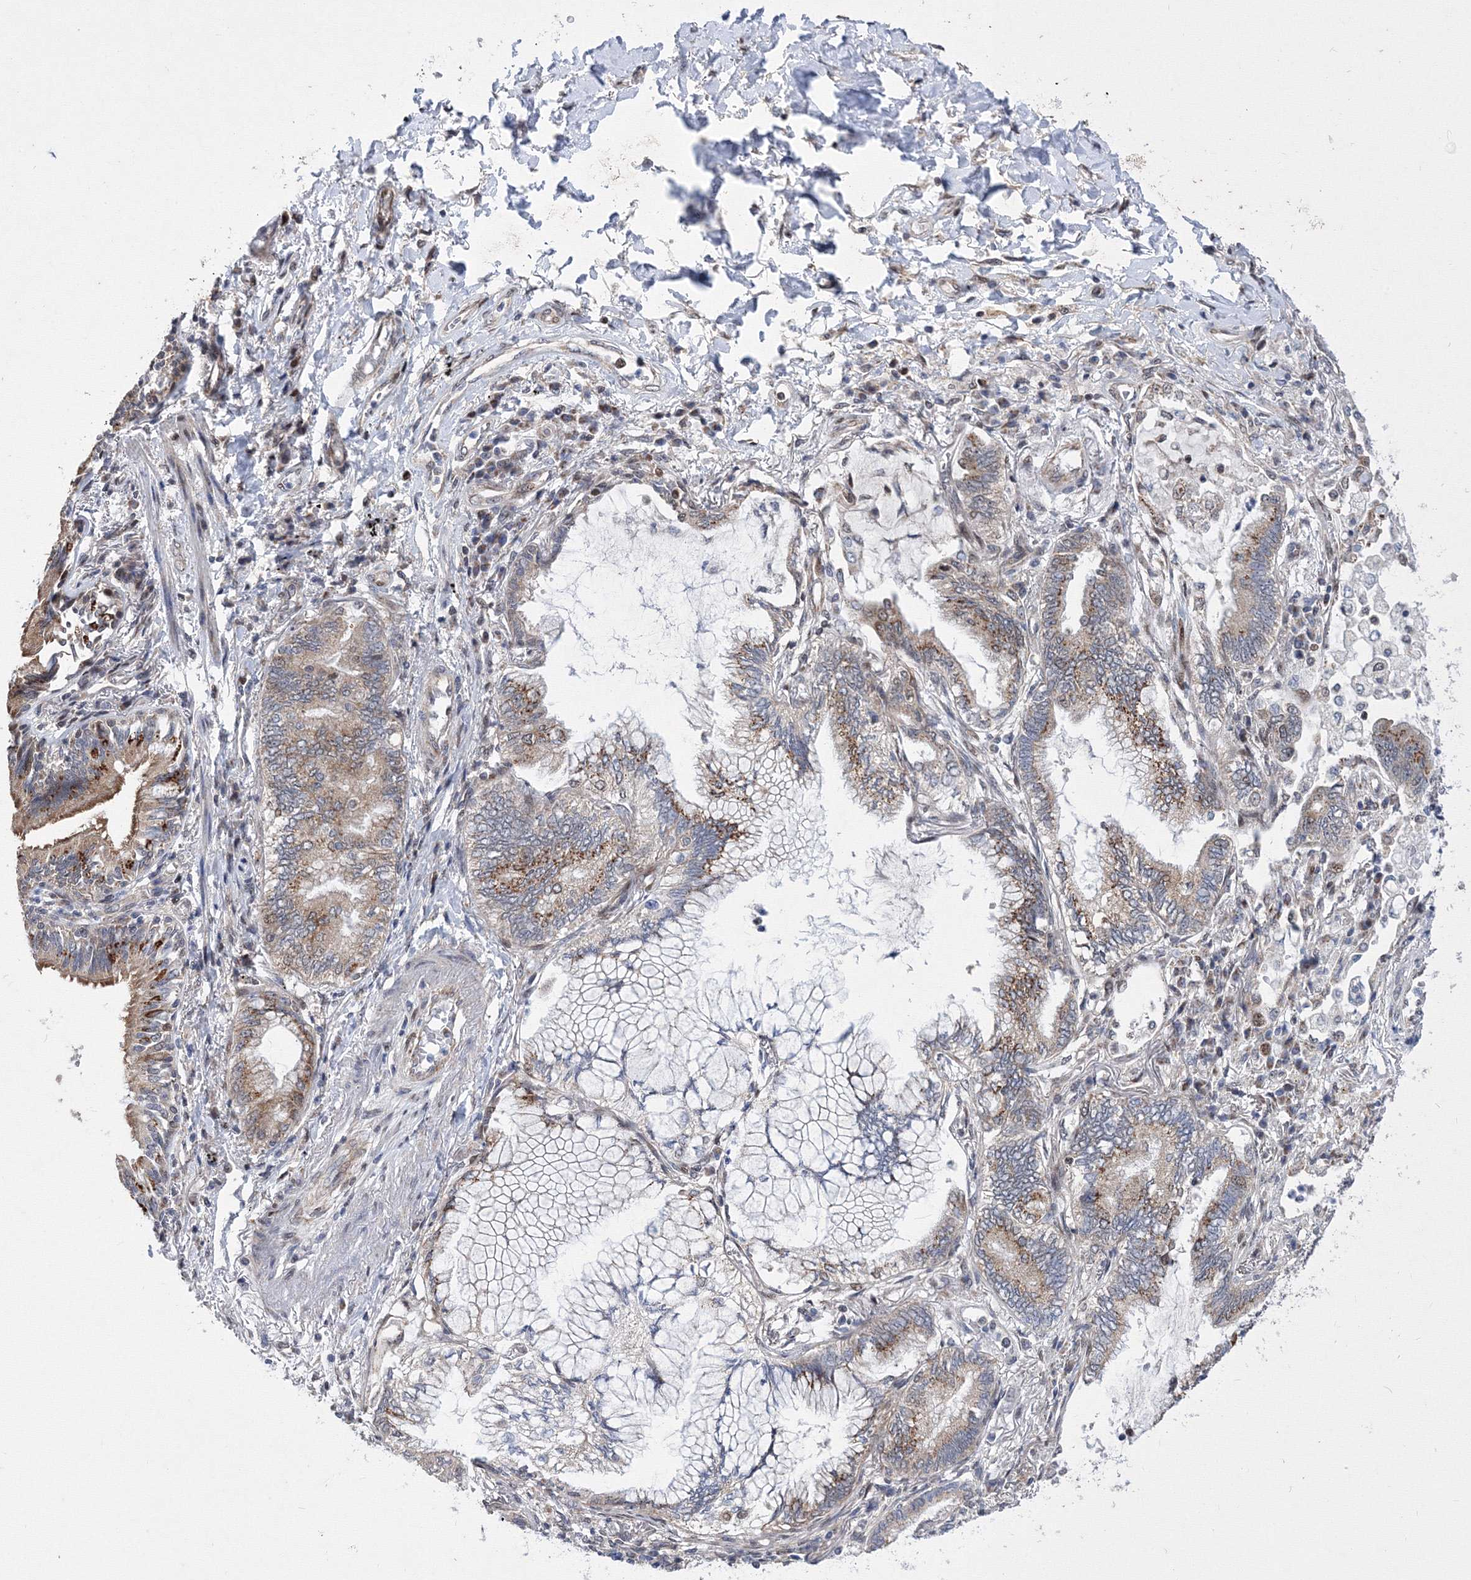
{"staining": {"intensity": "moderate", "quantity": ">75%", "location": "cytoplasmic/membranous"}, "tissue": "lung cancer", "cell_type": "Tumor cells", "image_type": "cancer", "snomed": [{"axis": "morphology", "description": "Adenocarcinoma, NOS"}, {"axis": "topography", "description": "Lung"}], "caption": "The micrograph demonstrates a brown stain indicating the presence of a protein in the cytoplasmic/membranous of tumor cells in lung cancer. (DAB IHC, brown staining for protein, blue staining for nuclei).", "gene": "GPN1", "patient": {"sex": "female", "age": 70}}